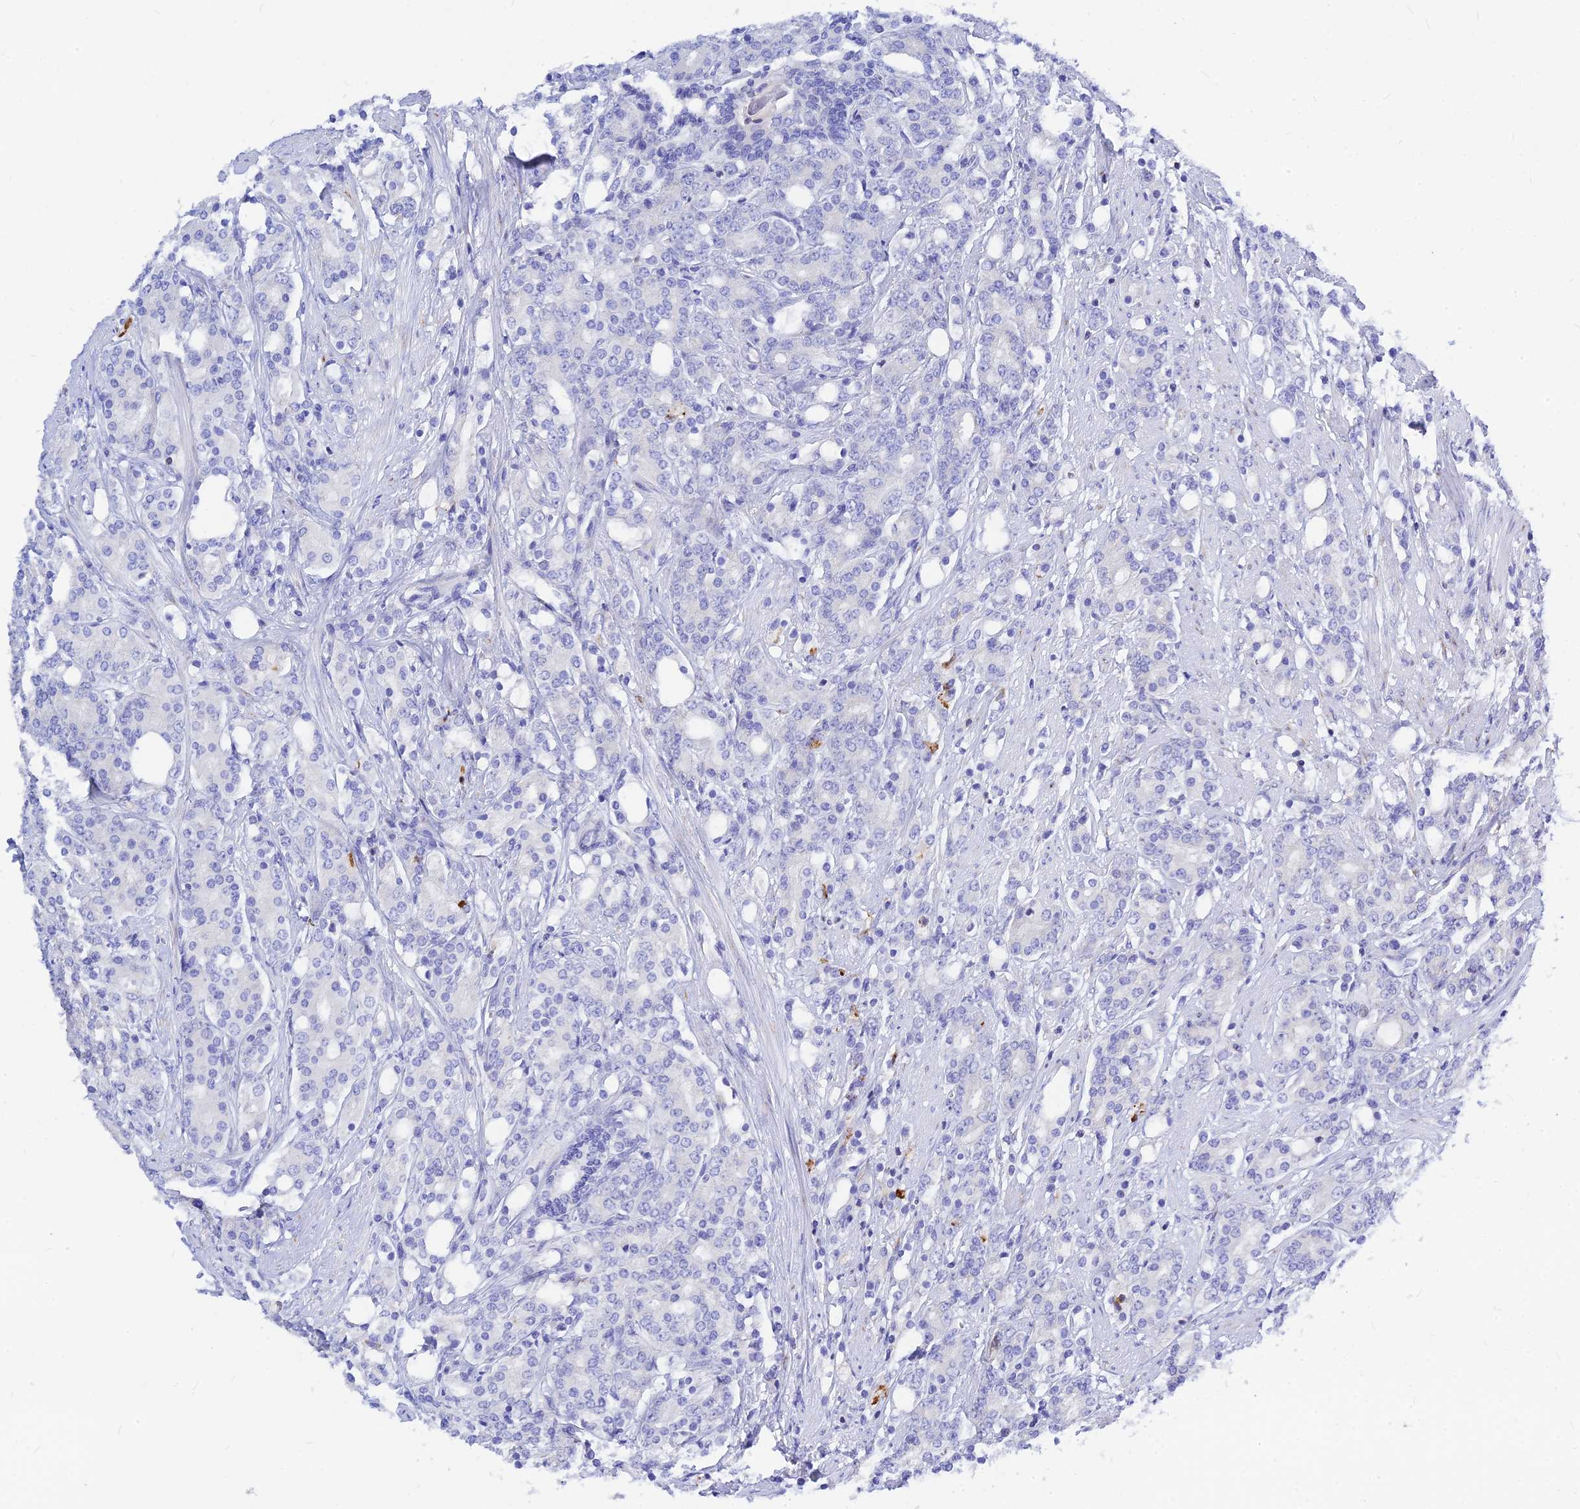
{"staining": {"intensity": "negative", "quantity": "none", "location": "none"}, "tissue": "prostate cancer", "cell_type": "Tumor cells", "image_type": "cancer", "snomed": [{"axis": "morphology", "description": "Adenocarcinoma, High grade"}, {"axis": "topography", "description": "Prostate"}], "caption": "IHC image of prostate cancer stained for a protein (brown), which shows no expression in tumor cells. (DAB immunohistochemistry (IHC), high magnification).", "gene": "CNOT6", "patient": {"sex": "male", "age": 62}}